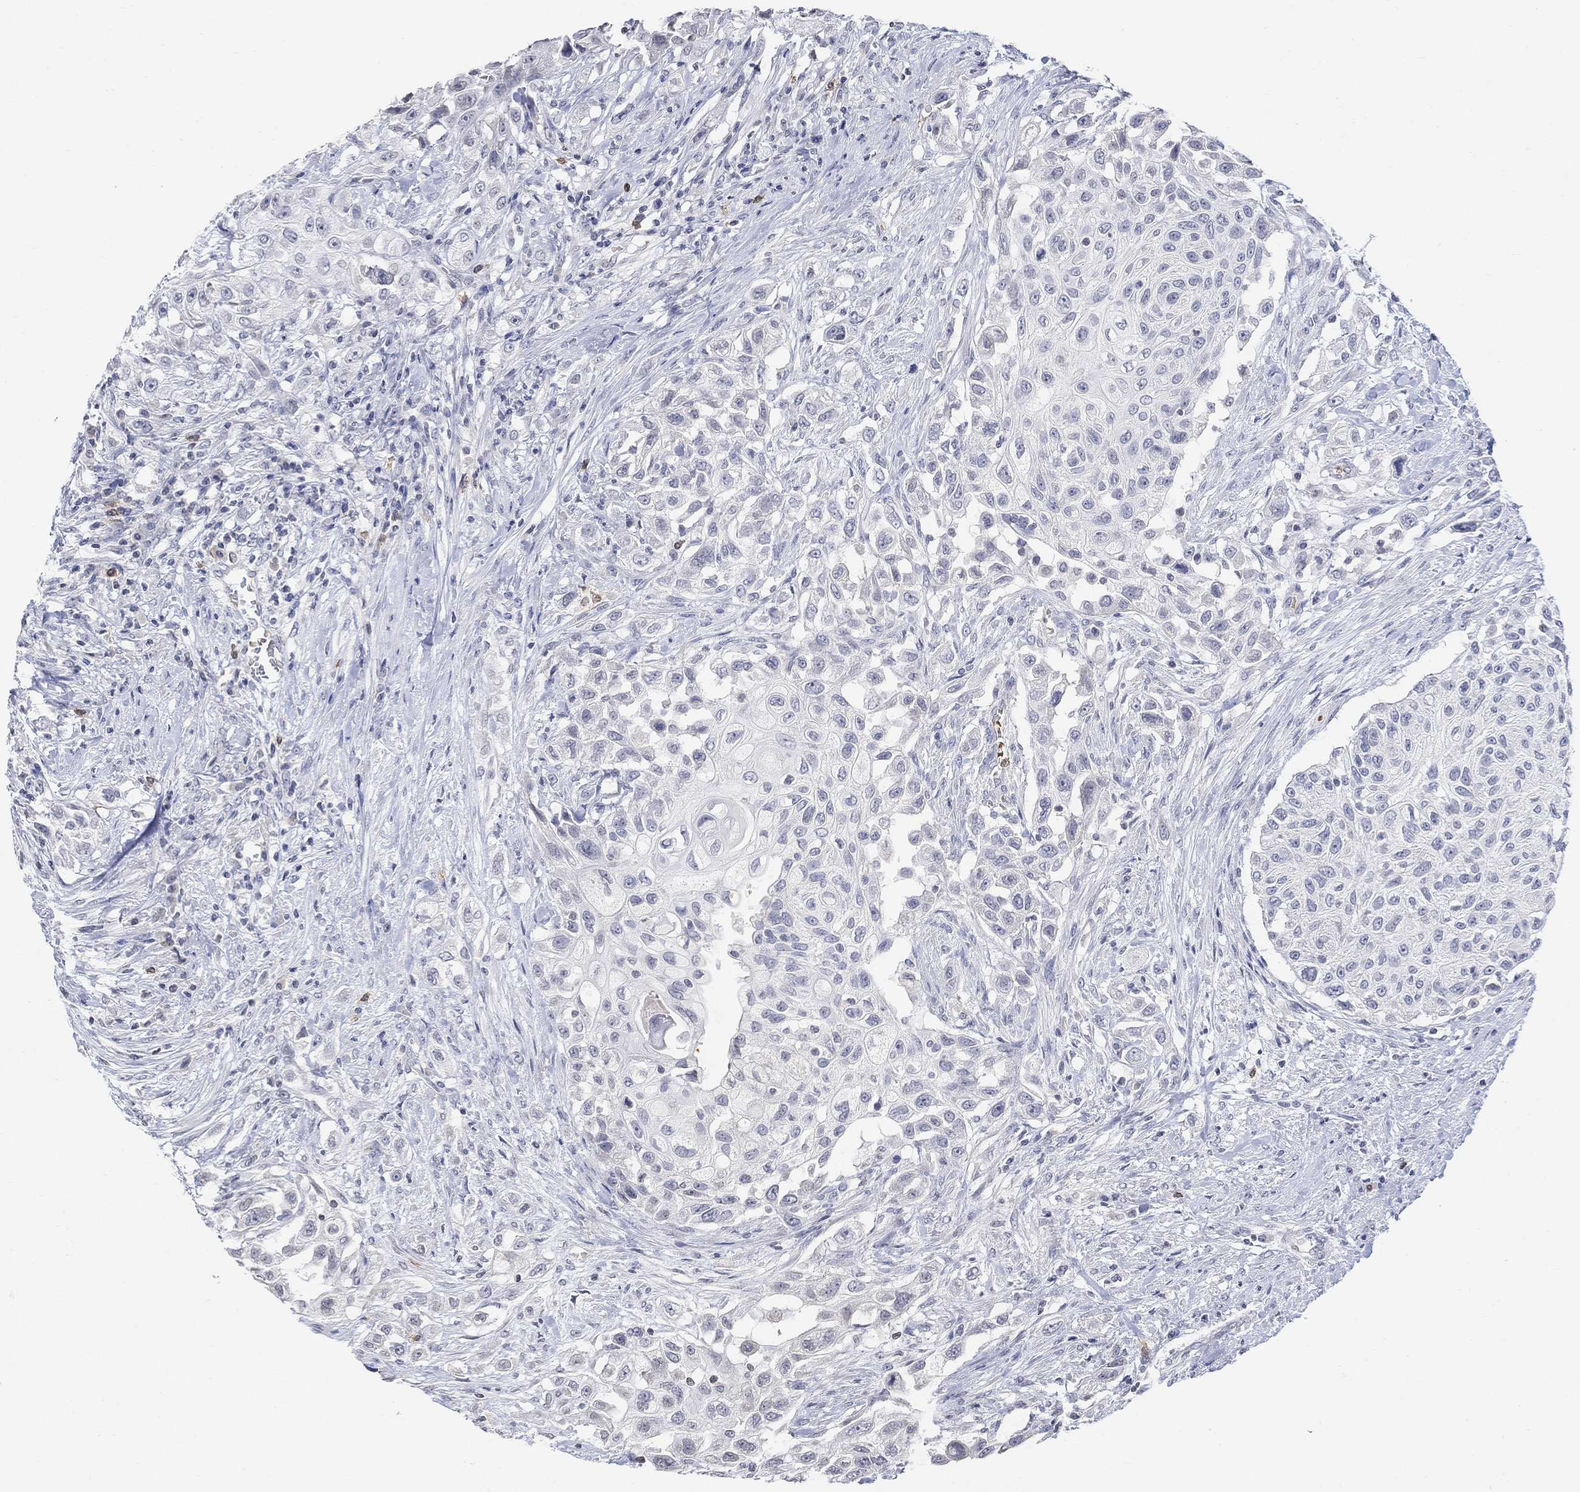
{"staining": {"intensity": "negative", "quantity": "none", "location": "none"}, "tissue": "urothelial cancer", "cell_type": "Tumor cells", "image_type": "cancer", "snomed": [{"axis": "morphology", "description": "Urothelial carcinoma, High grade"}, {"axis": "topography", "description": "Urinary bladder"}], "caption": "An immunohistochemistry (IHC) micrograph of urothelial cancer is shown. There is no staining in tumor cells of urothelial cancer.", "gene": "TMEM255A", "patient": {"sex": "female", "age": 56}}